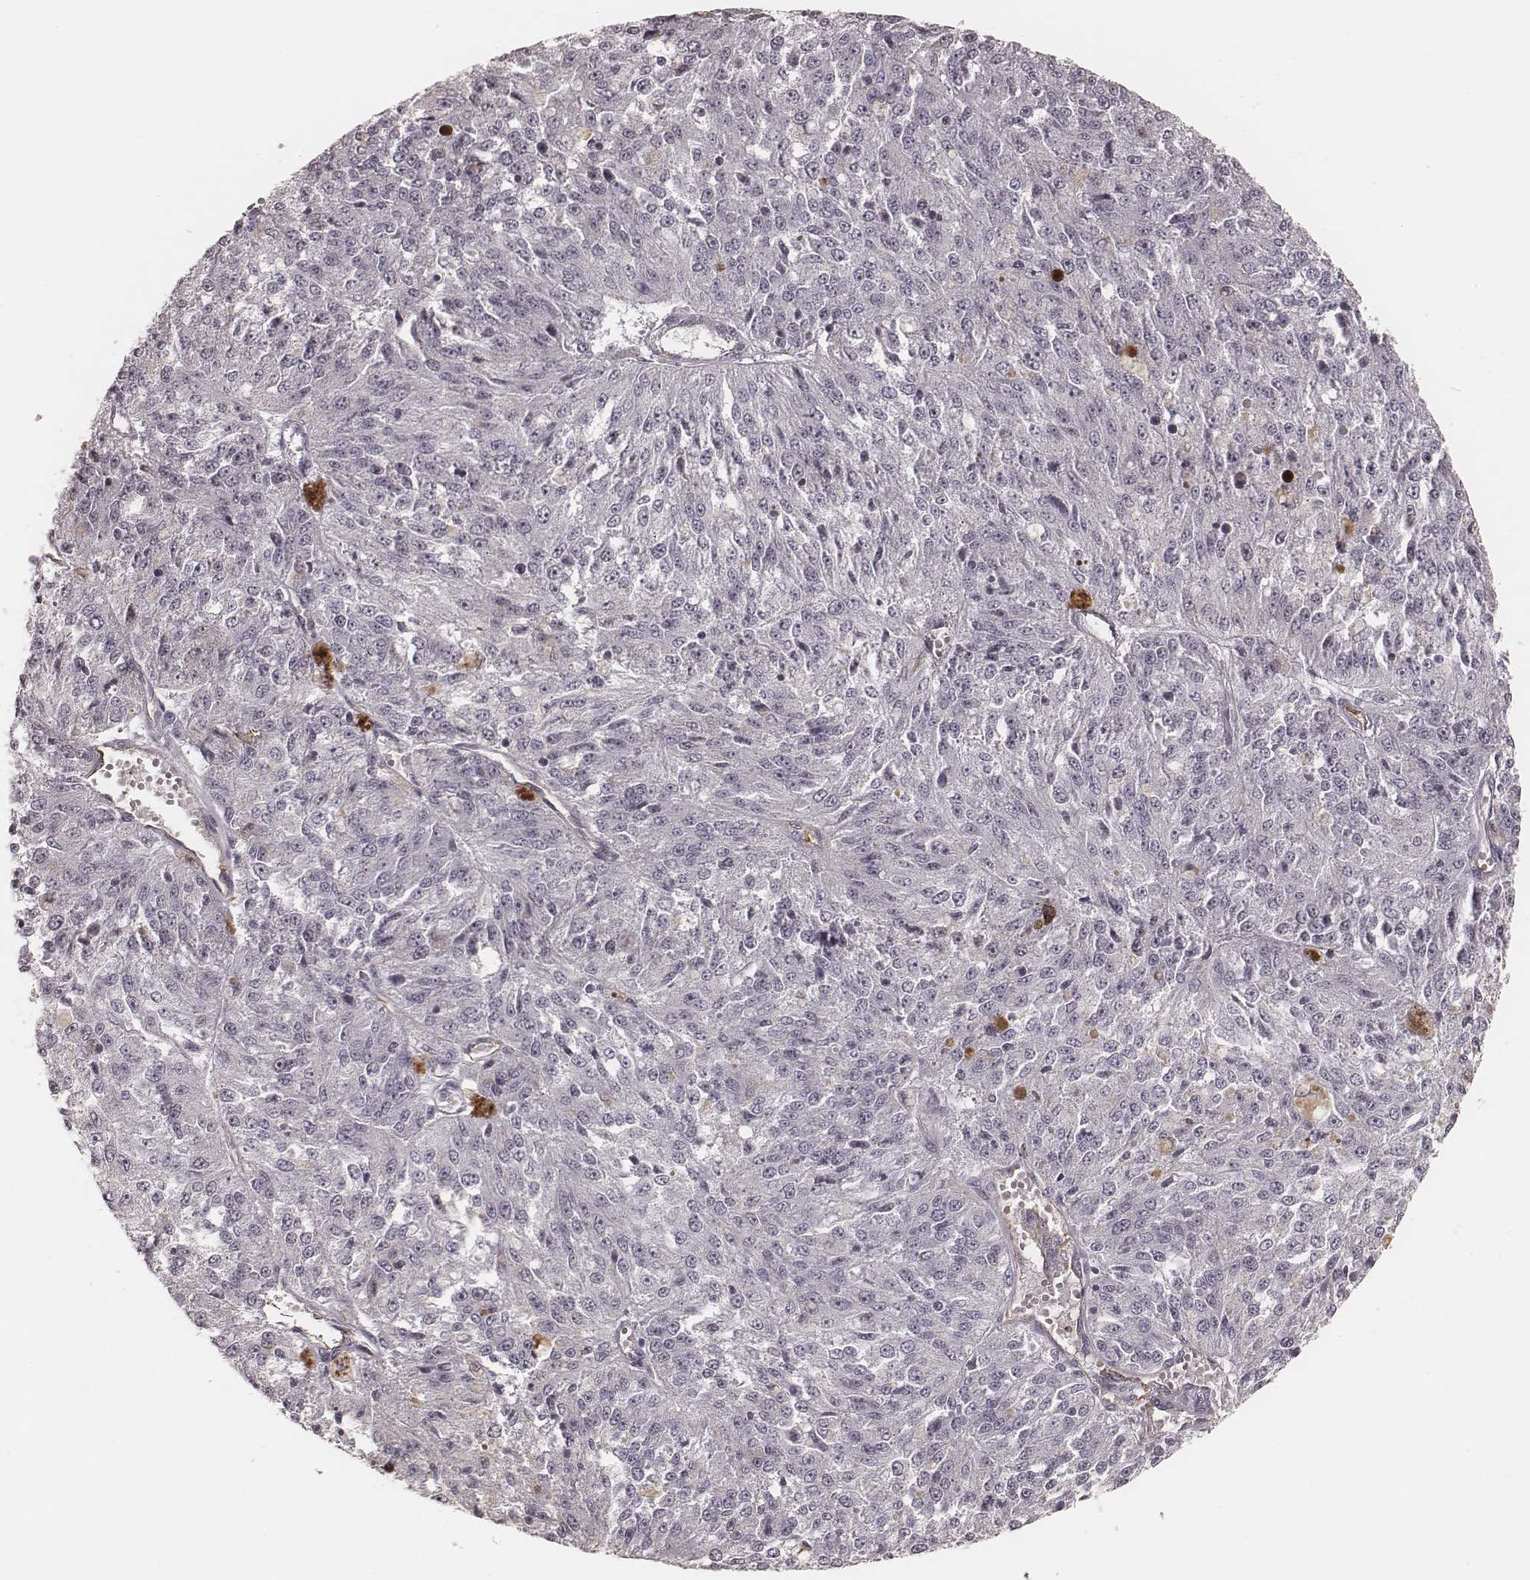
{"staining": {"intensity": "negative", "quantity": "none", "location": "none"}, "tissue": "melanoma", "cell_type": "Tumor cells", "image_type": "cancer", "snomed": [{"axis": "morphology", "description": "Malignant melanoma, Metastatic site"}, {"axis": "topography", "description": "Lymph node"}], "caption": "Malignant melanoma (metastatic site) was stained to show a protein in brown. There is no significant expression in tumor cells.", "gene": "KITLG", "patient": {"sex": "female", "age": 64}}